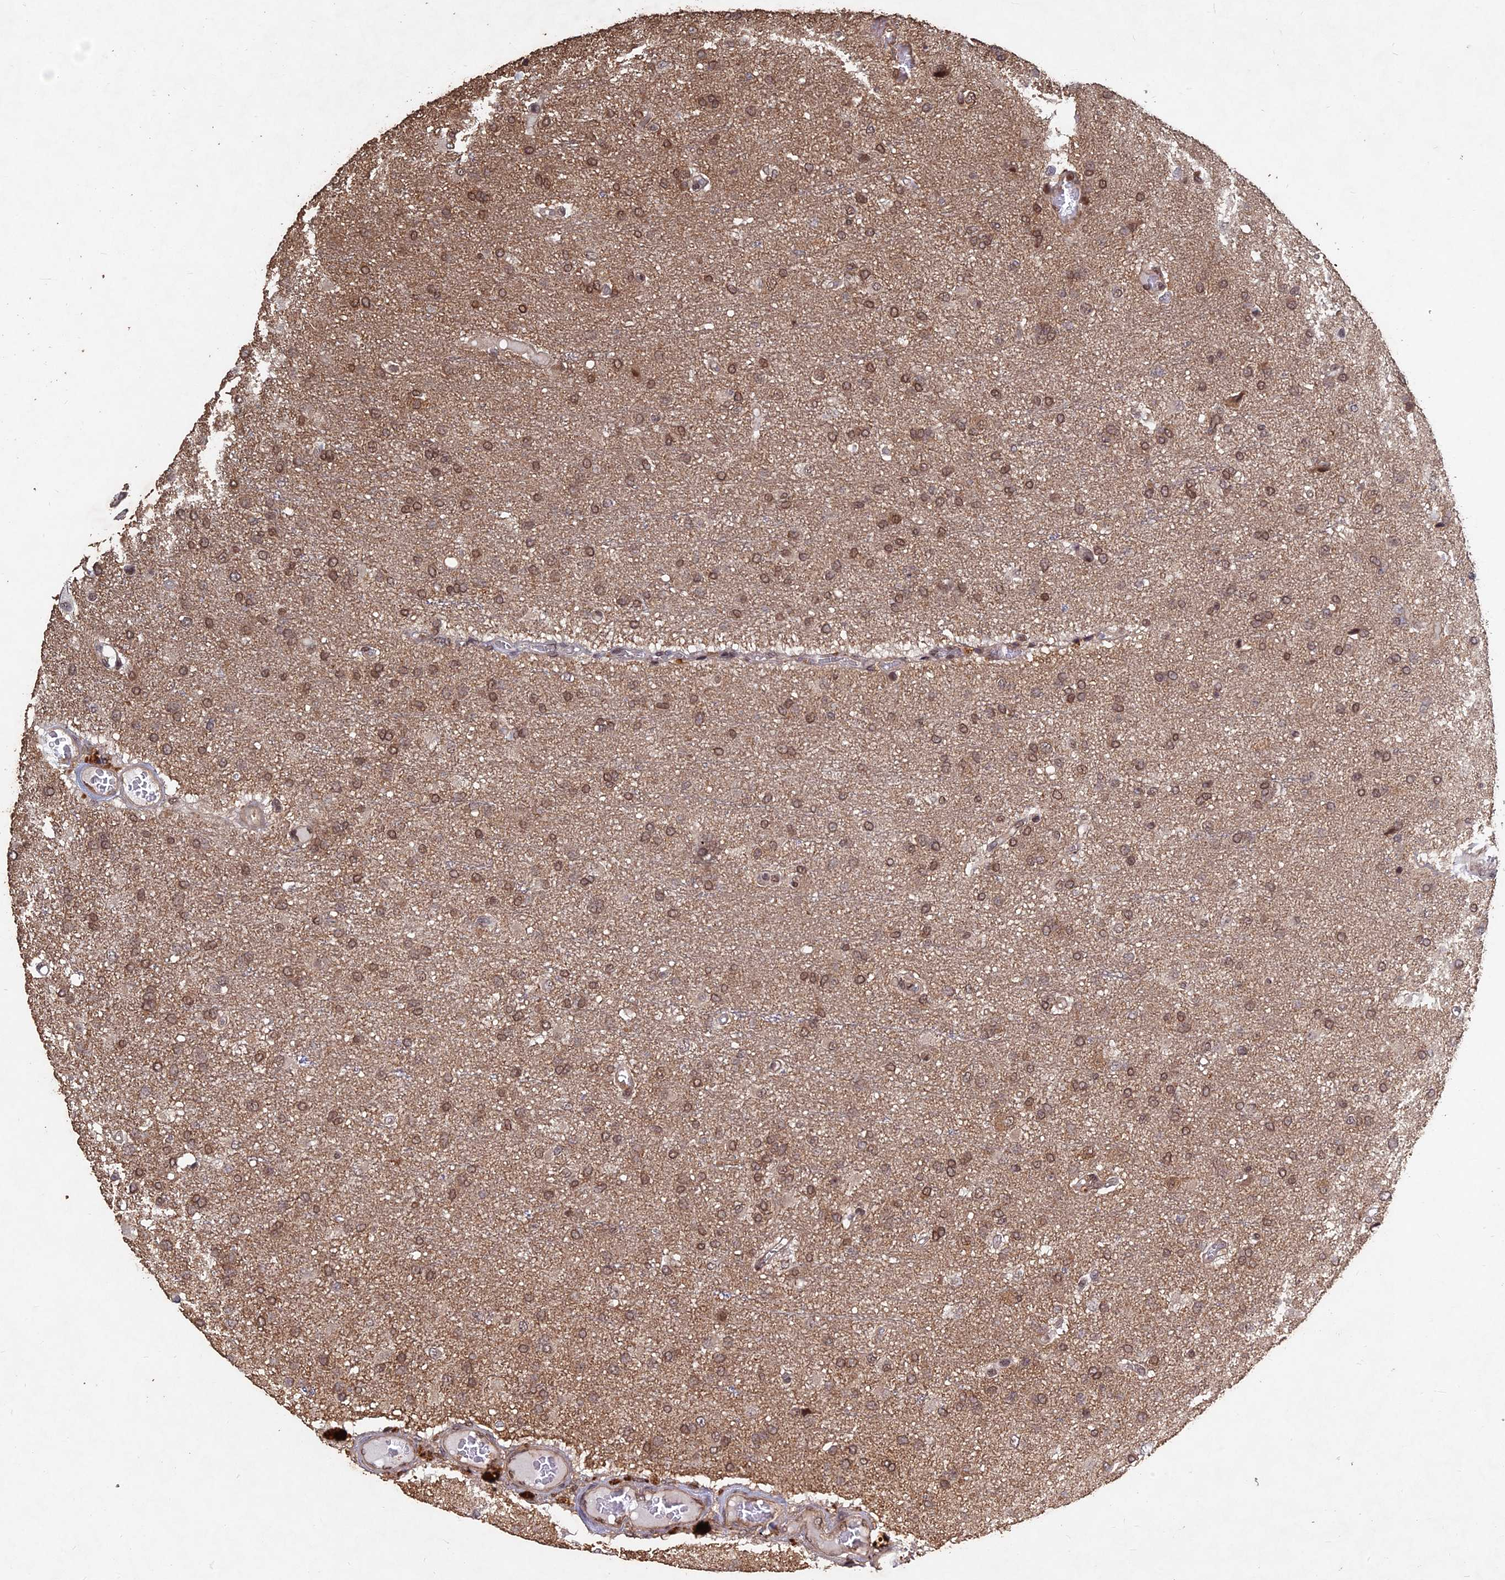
{"staining": {"intensity": "moderate", "quantity": ">75%", "location": "cytoplasmic/membranous,nuclear"}, "tissue": "glioma", "cell_type": "Tumor cells", "image_type": "cancer", "snomed": [{"axis": "morphology", "description": "Glioma, malignant, High grade"}, {"axis": "topography", "description": "Brain"}], "caption": "High-grade glioma (malignant) was stained to show a protein in brown. There is medium levels of moderate cytoplasmic/membranous and nuclear expression in about >75% of tumor cells.", "gene": "FAM53C", "patient": {"sex": "female", "age": 74}}